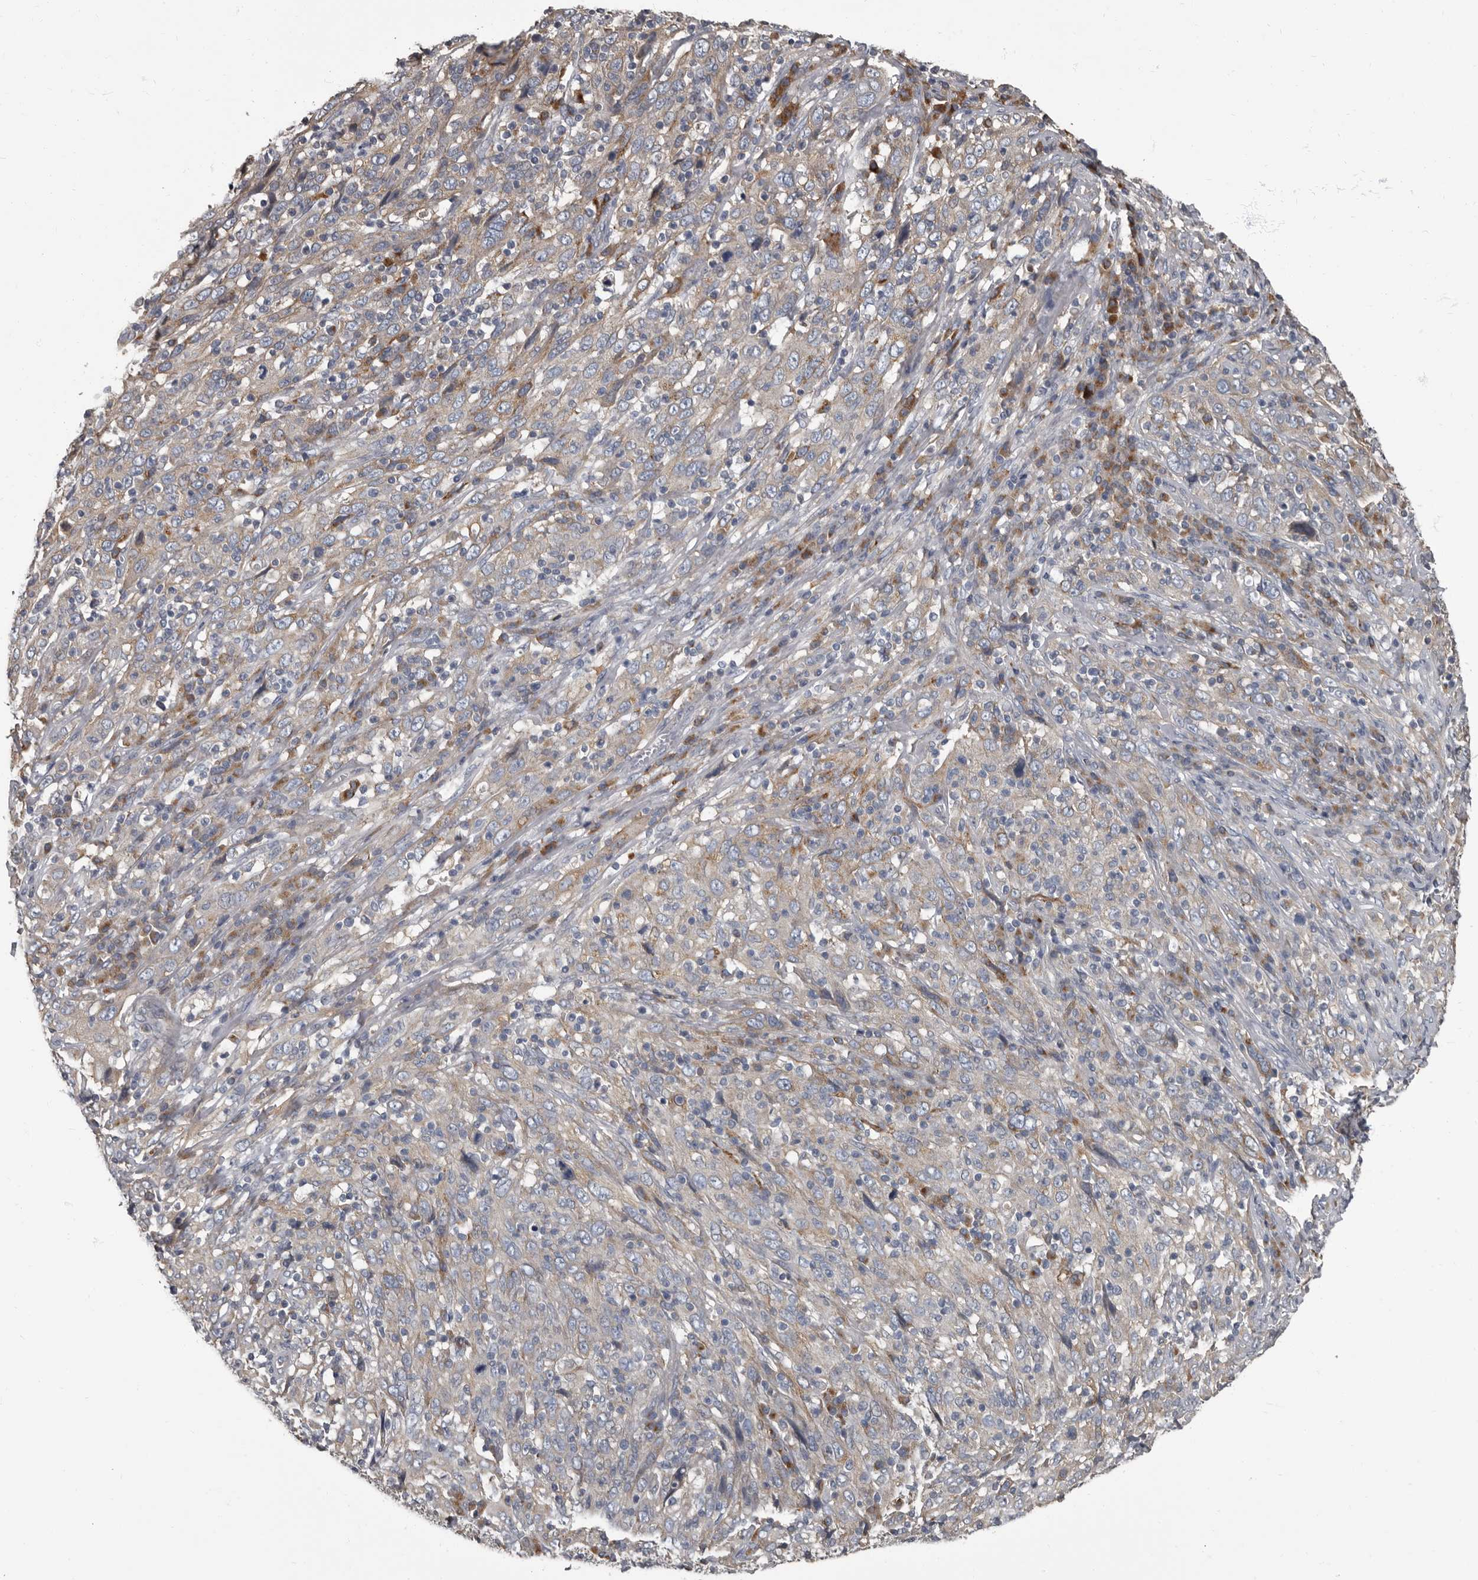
{"staining": {"intensity": "weak", "quantity": "<25%", "location": "cytoplasmic/membranous"}, "tissue": "cervical cancer", "cell_type": "Tumor cells", "image_type": "cancer", "snomed": [{"axis": "morphology", "description": "Squamous cell carcinoma, NOS"}, {"axis": "topography", "description": "Cervix"}], "caption": "This is an immunohistochemistry (IHC) image of cervical squamous cell carcinoma. There is no positivity in tumor cells.", "gene": "TPD52L1", "patient": {"sex": "female", "age": 46}}